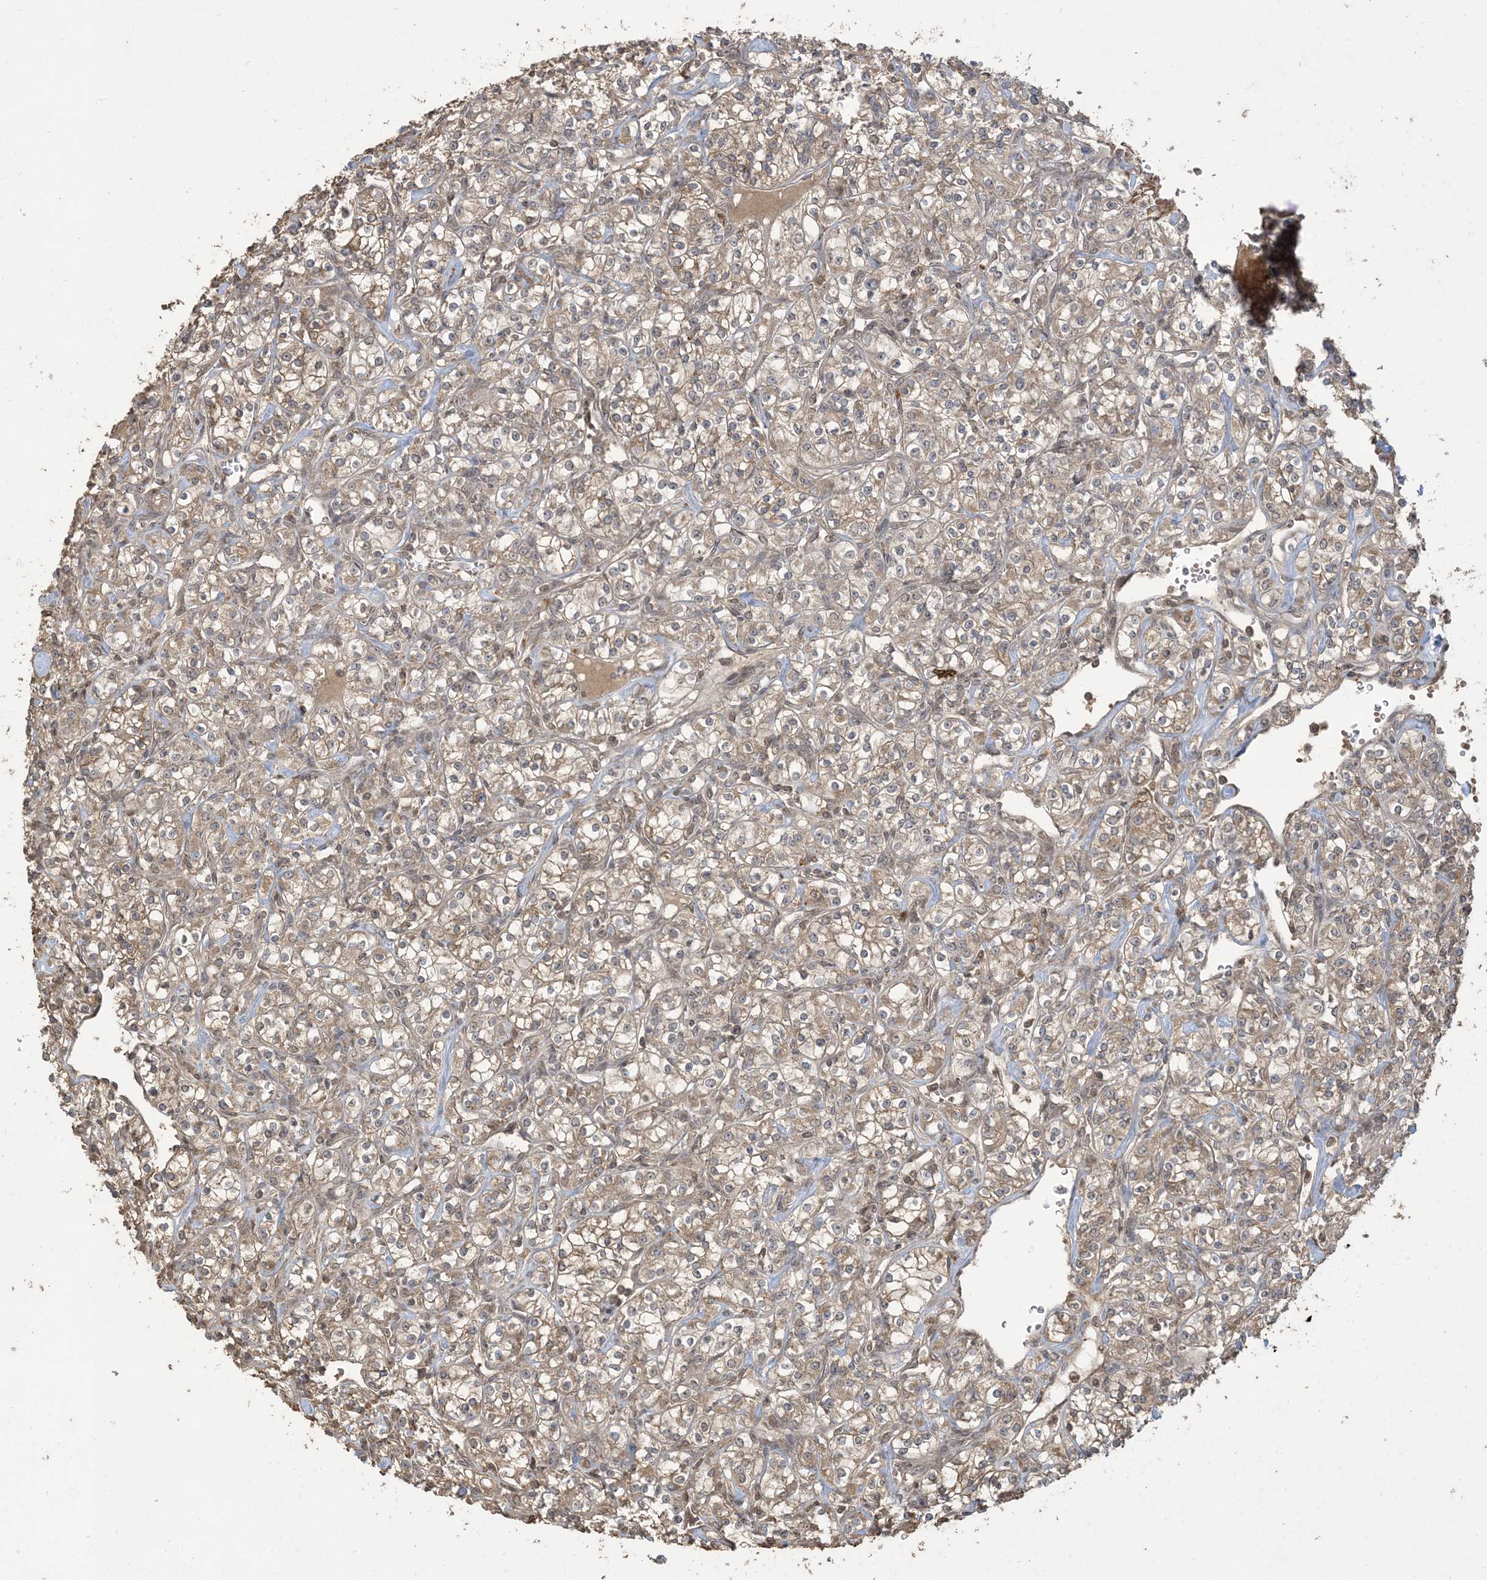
{"staining": {"intensity": "weak", "quantity": ">75%", "location": "cytoplasmic/membranous"}, "tissue": "renal cancer", "cell_type": "Tumor cells", "image_type": "cancer", "snomed": [{"axis": "morphology", "description": "Adenocarcinoma, NOS"}, {"axis": "topography", "description": "Kidney"}], "caption": "A brown stain highlights weak cytoplasmic/membranous staining of a protein in renal cancer (adenocarcinoma) tumor cells.", "gene": "EFCAB8", "patient": {"sex": "male", "age": 77}}